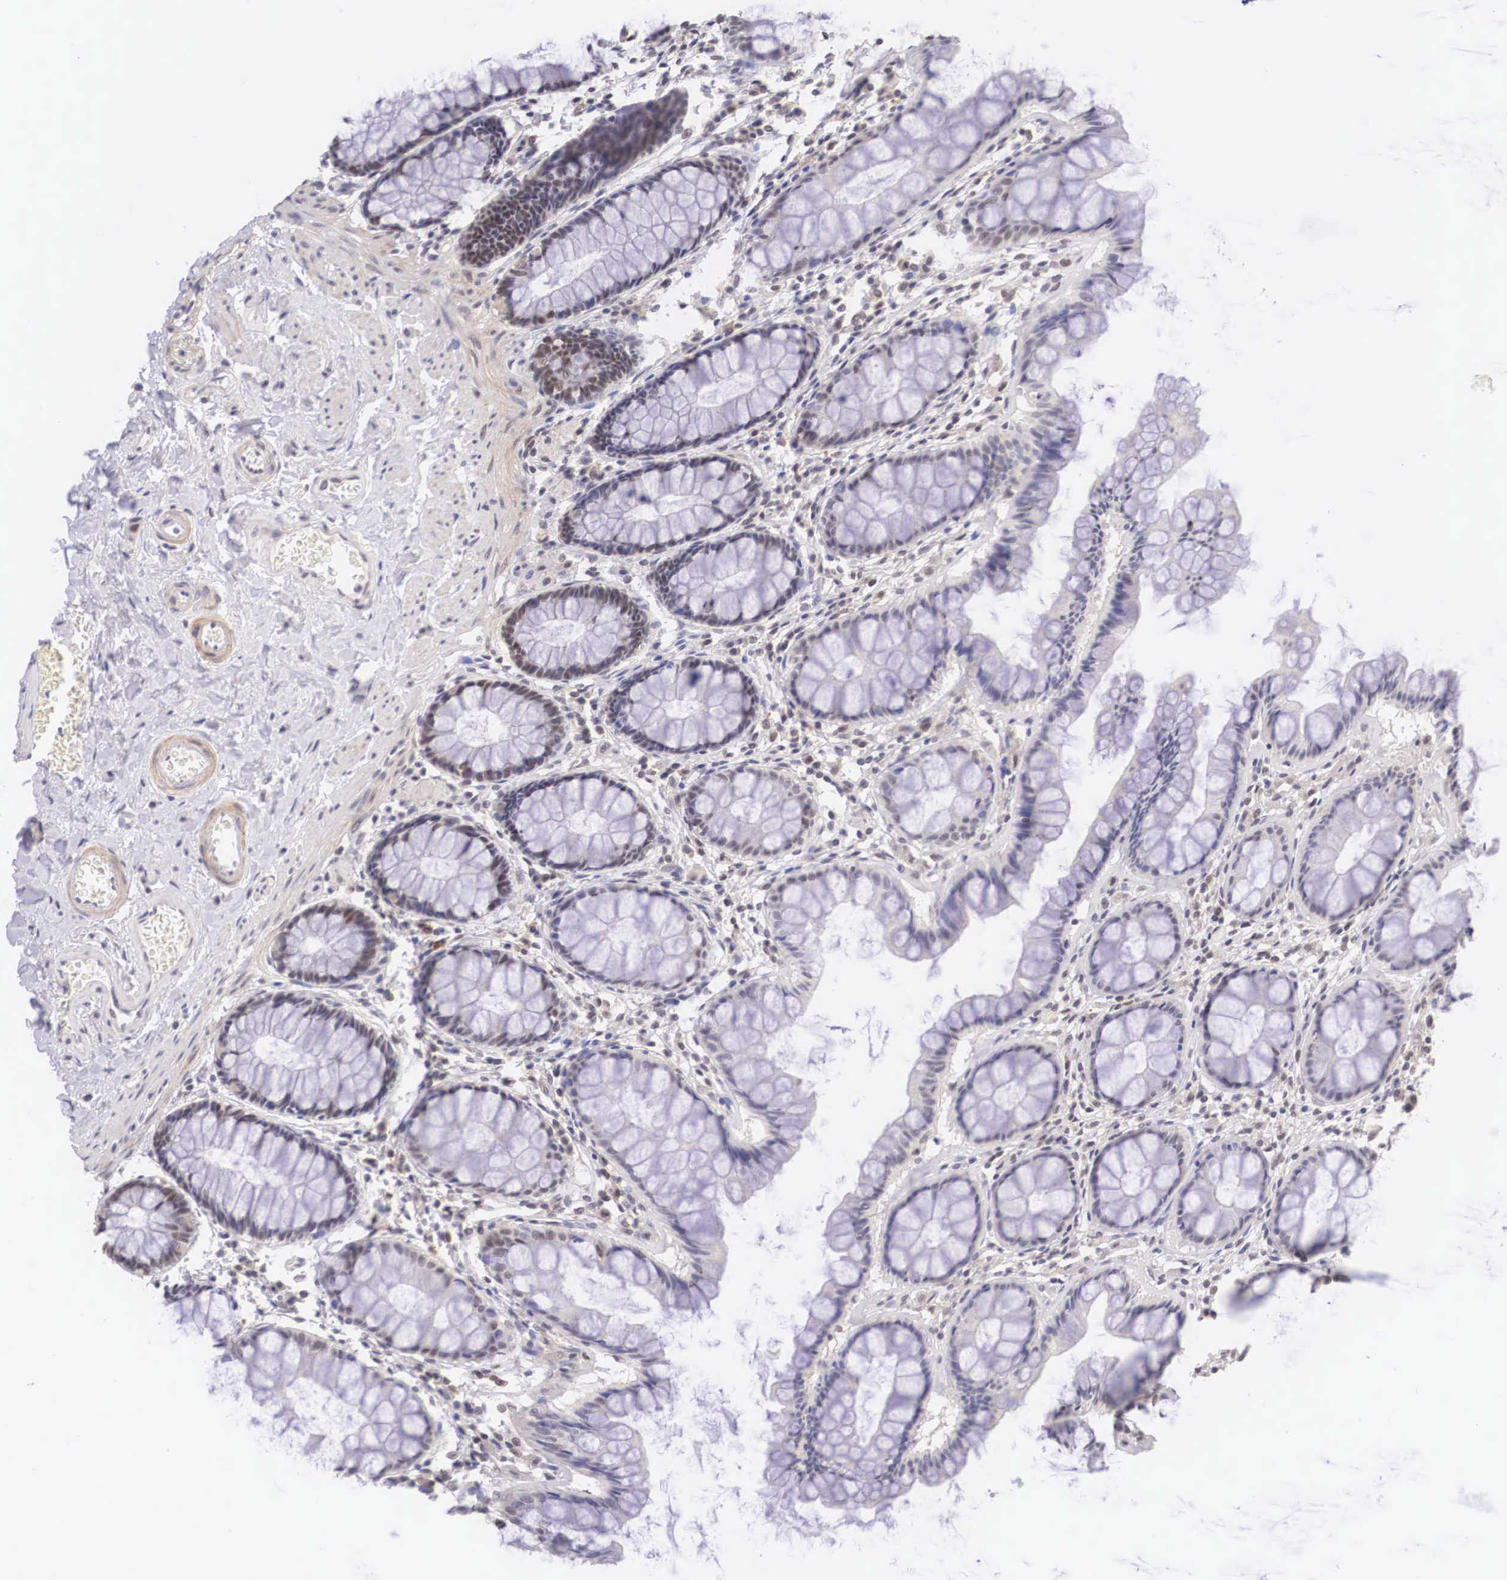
{"staining": {"intensity": "weak", "quantity": "25%-75%", "location": "nuclear"}, "tissue": "rectum", "cell_type": "Glandular cells", "image_type": "normal", "snomed": [{"axis": "morphology", "description": "Normal tissue, NOS"}, {"axis": "topography", "description": "Rectum"}], "caption": "Immunohistochemistry (IHC) micrograph of unremarkable rectum: rectum stained using immunohistochemistry (IHC) displays low levels of weak protein expression localized specifically in the nuclear of glandular cells, appearing as a nuclear brown color.", "gene": "ZNF275", "patient": {"sex": "male", "age": 86}}